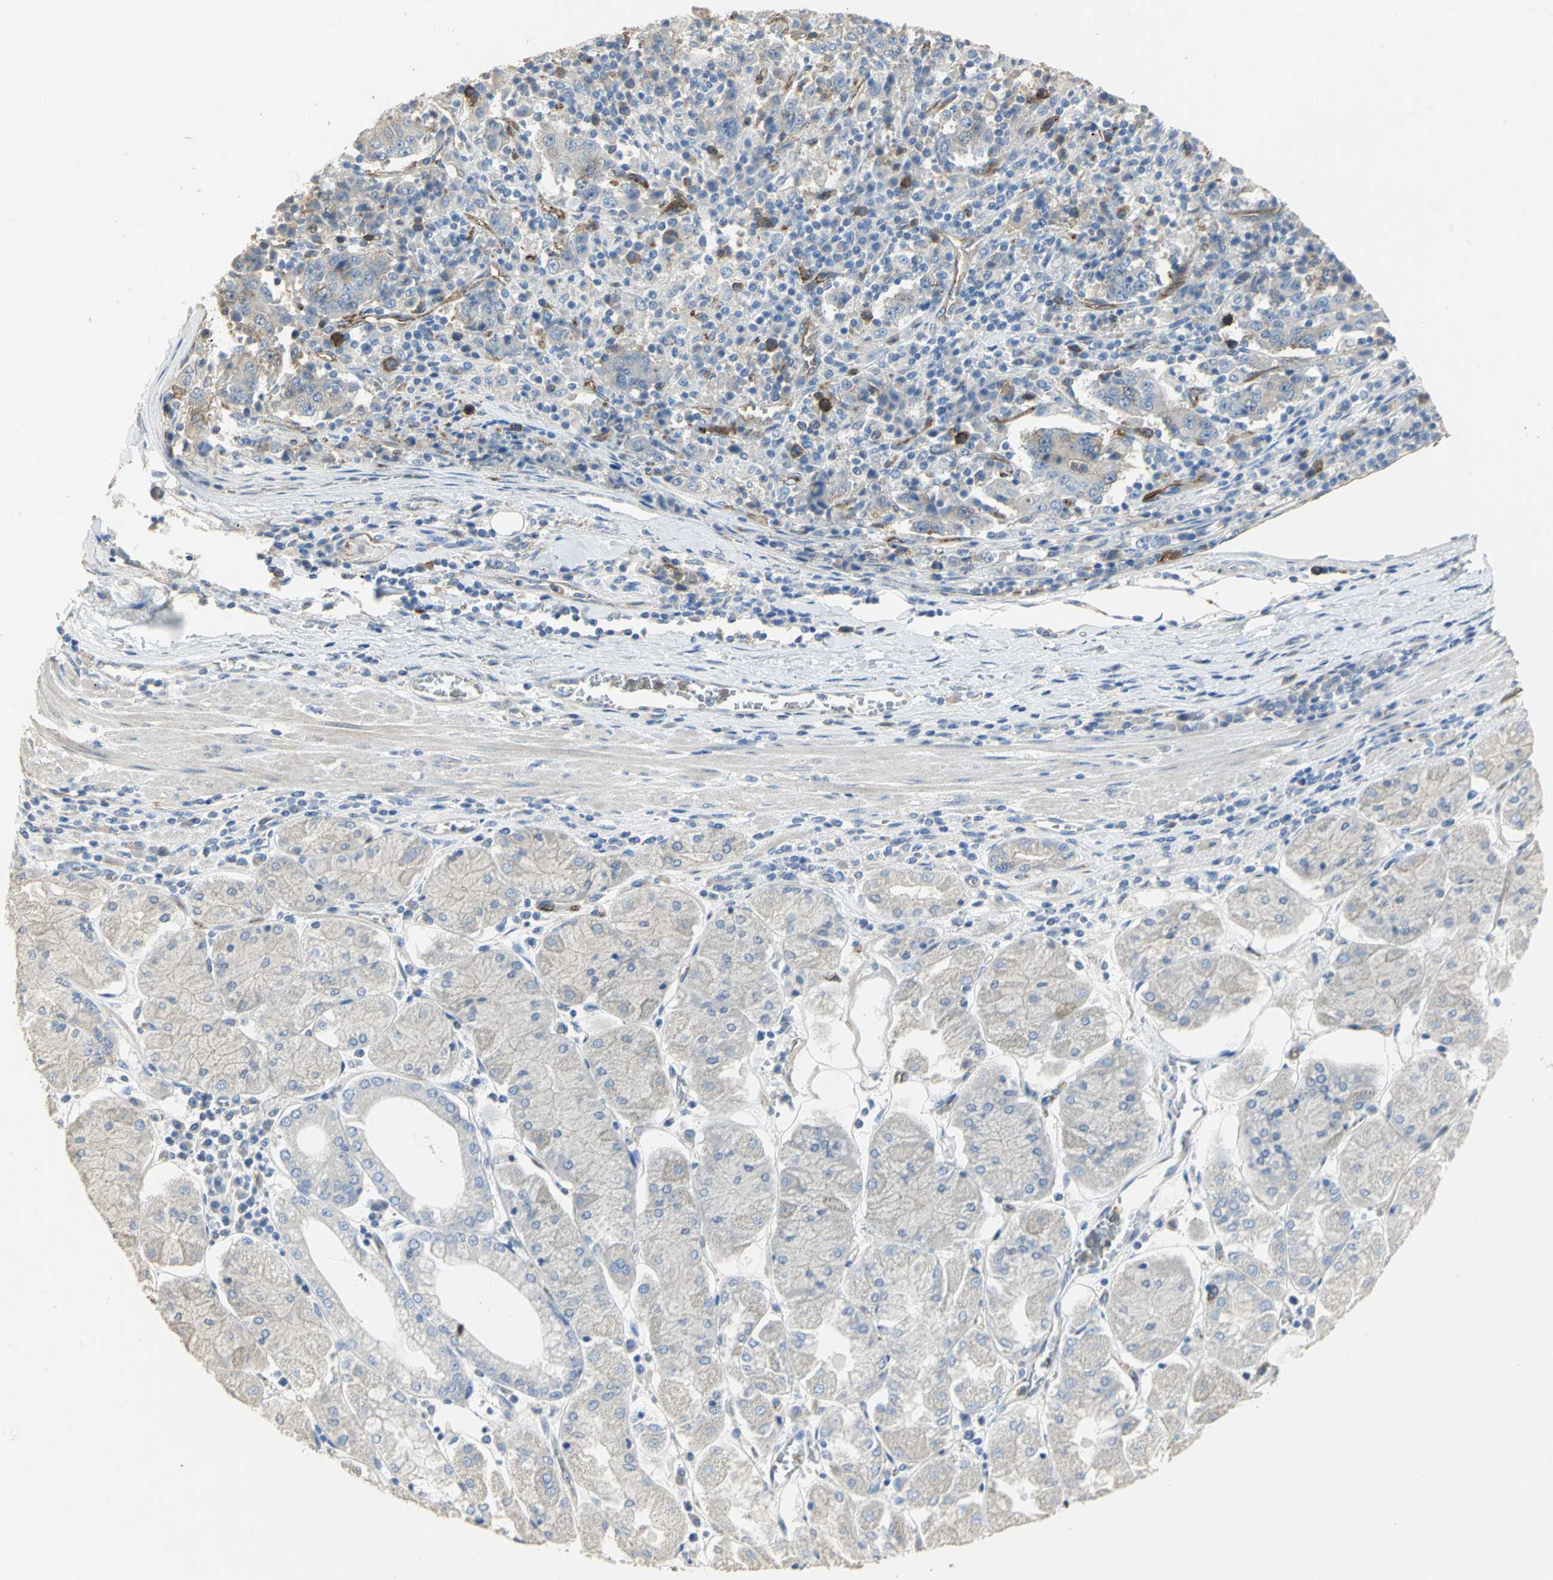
{"staining": {"intensity": "moderate", "quantity": "<25%", "location": "cytoplasmic/membranous"}, "tissue": "stomach cancer", "cell_type": "Tumor cells", "image_type": "cancer", "snomed": [{"axis": "morphology", "description": "Normal tissue, NOS"}, {"axis": "morphology", "description": "Adenocarcinoma, NOS"}, {"axis": "topography", "description": "Stomach, upper"}, {"axis": "topography", "description": "Stomach"}], "caption": "This is an image of immunohistochemistry (IHC) staining of stomach cancer (adenocarcinoma), which shows moderate expression in the cytoplasmic/membranous of tumor cells.", "gene": "DLGAP5", "patient": {"sex": "male", "age": 59}}